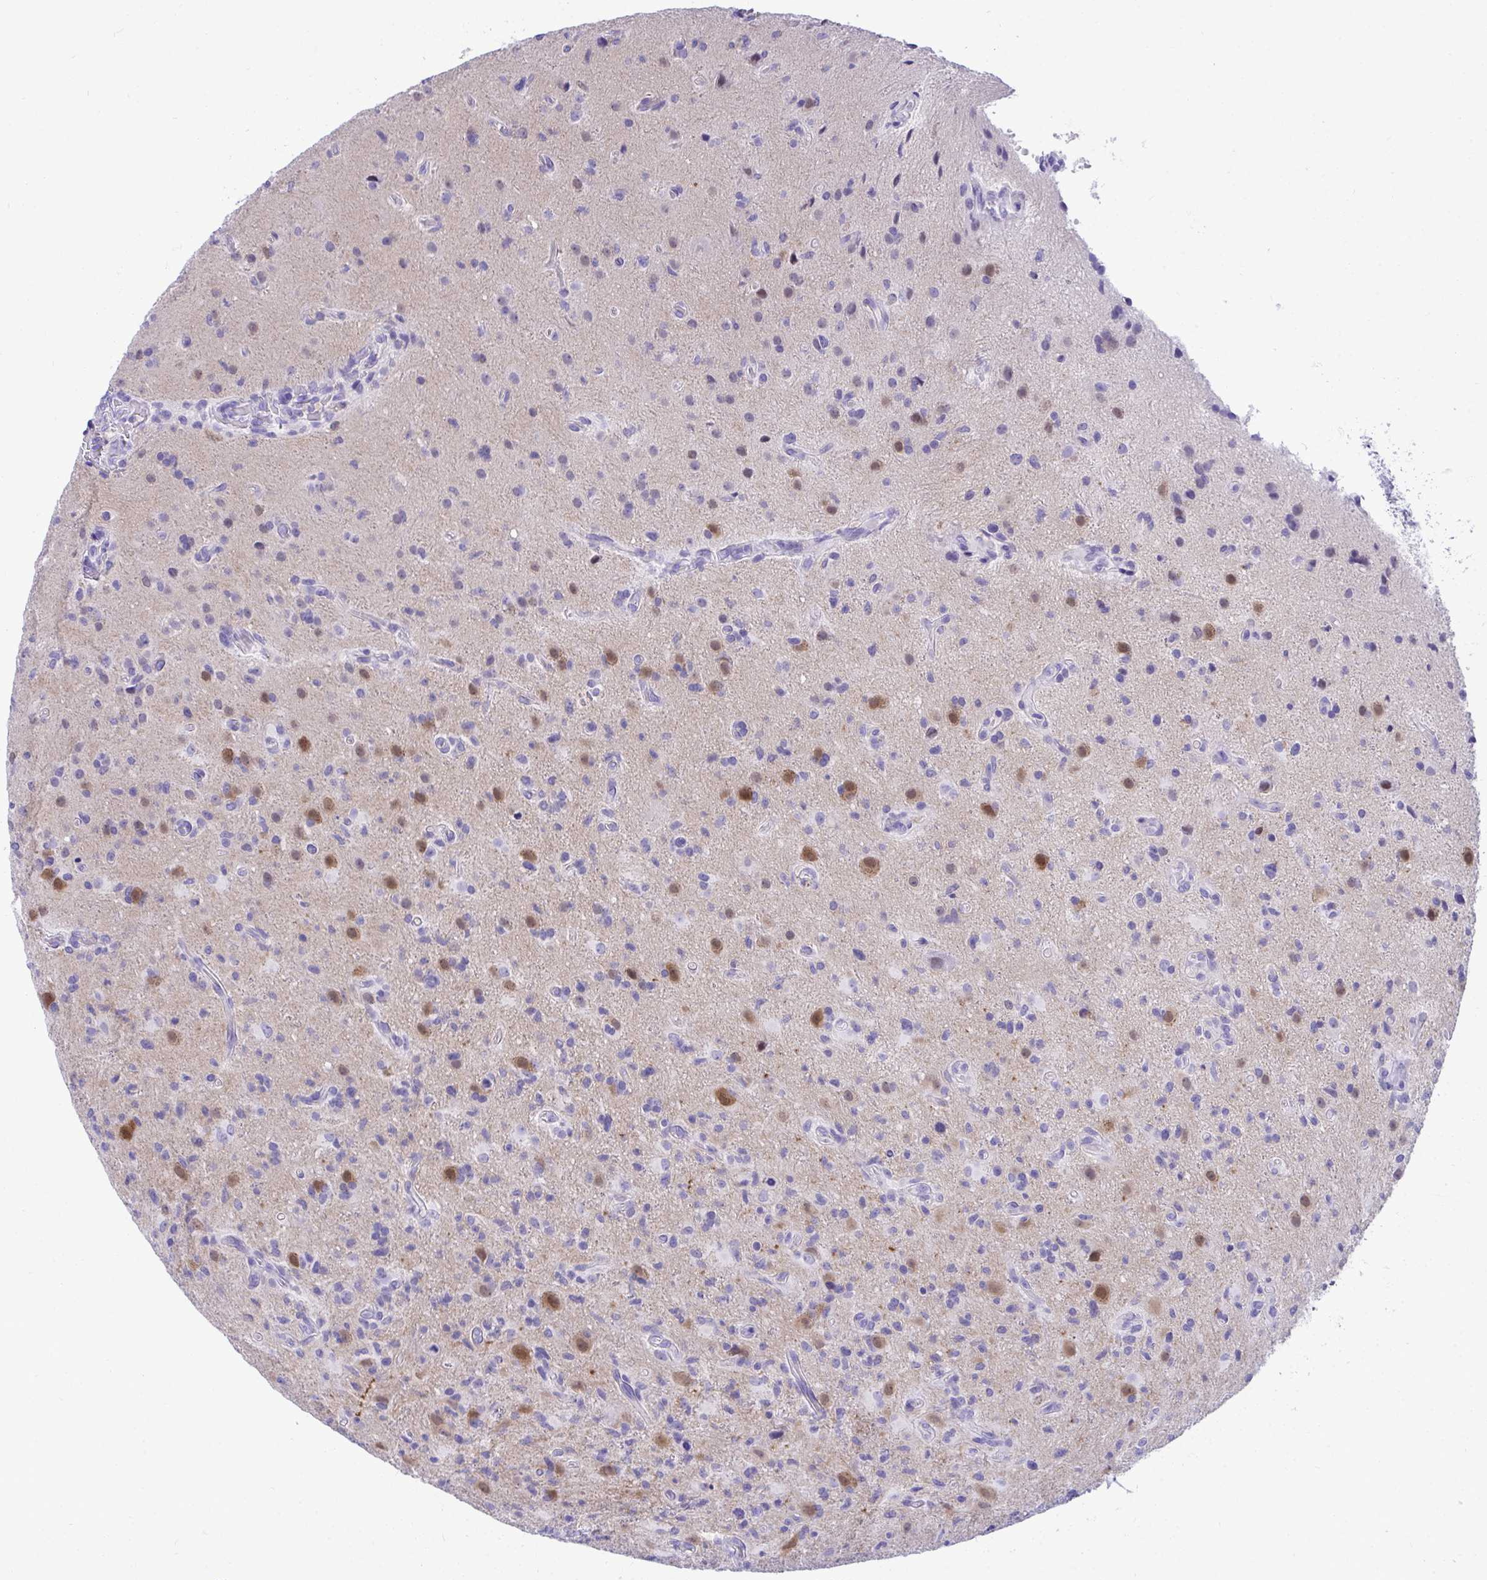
{"staining": {"intensity": "negative", "quantity": "none", "location": "none"}, "tissue": "glioma", "cell_type": "Tumor cells", "image_type": "cancer", "snomed": [{"axis": "morphology", "description": "Glioma, malignant, High grade"}, {"axis": "topography", "description": "Brain"}], "caption": "An image of human glioma is negative for staining in tumor cells. (Stains: DAB (3,3'-diaminobenzidine) immunohistochemistry with hematoxylin counter stain, Microscopy: brightfield microscopy at high magnification).", "gene": "PGM2L1", "patient": {"sex": "male", "age": 55}}